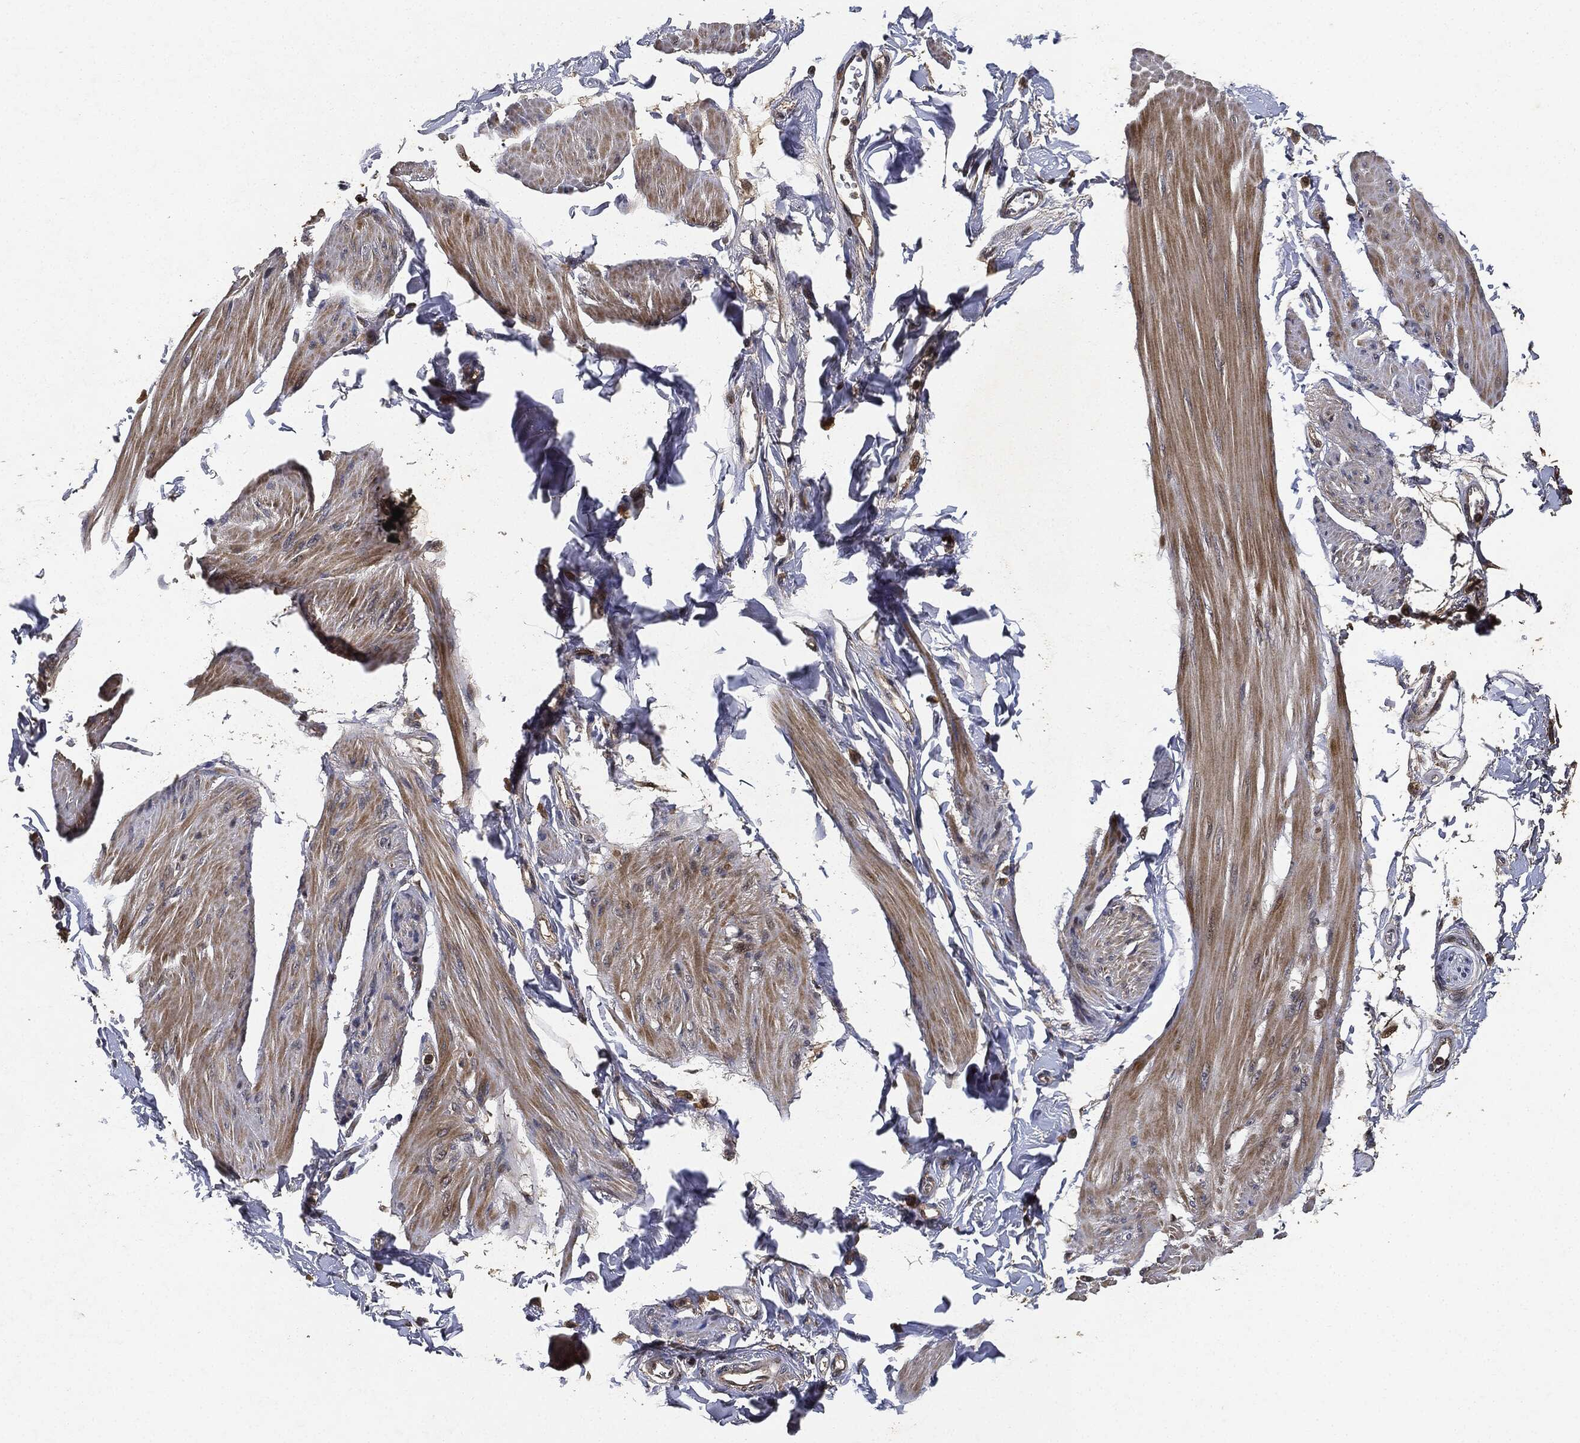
{"staining": {"intensity": "weak", "quantity": "25%-75%", "location": "cytoplasmic/membranous"}, "tissue": "smooth muscle", "cell_type": "Smooth muscle cells", "image_type": "normal", "snomed": [{"axis": "morphology", "description": "Normal tissue, NOS"}, {"axis": "topography", "description": "Adipose tissue"}, {"axis": "topography", "description": "Smooth muscle"}, {"axis": "topography", "description": "Peripheral nerve tissue"}], "caption": "Immunohistochemical staining of normal smooth muscle demonstrates low levels of weak cytoplasmic/membranous staining in approximately 25%-75% of smooth muscle cells.", "gene": "MLST8", "patient": {"sex": "male", "age": 83}}